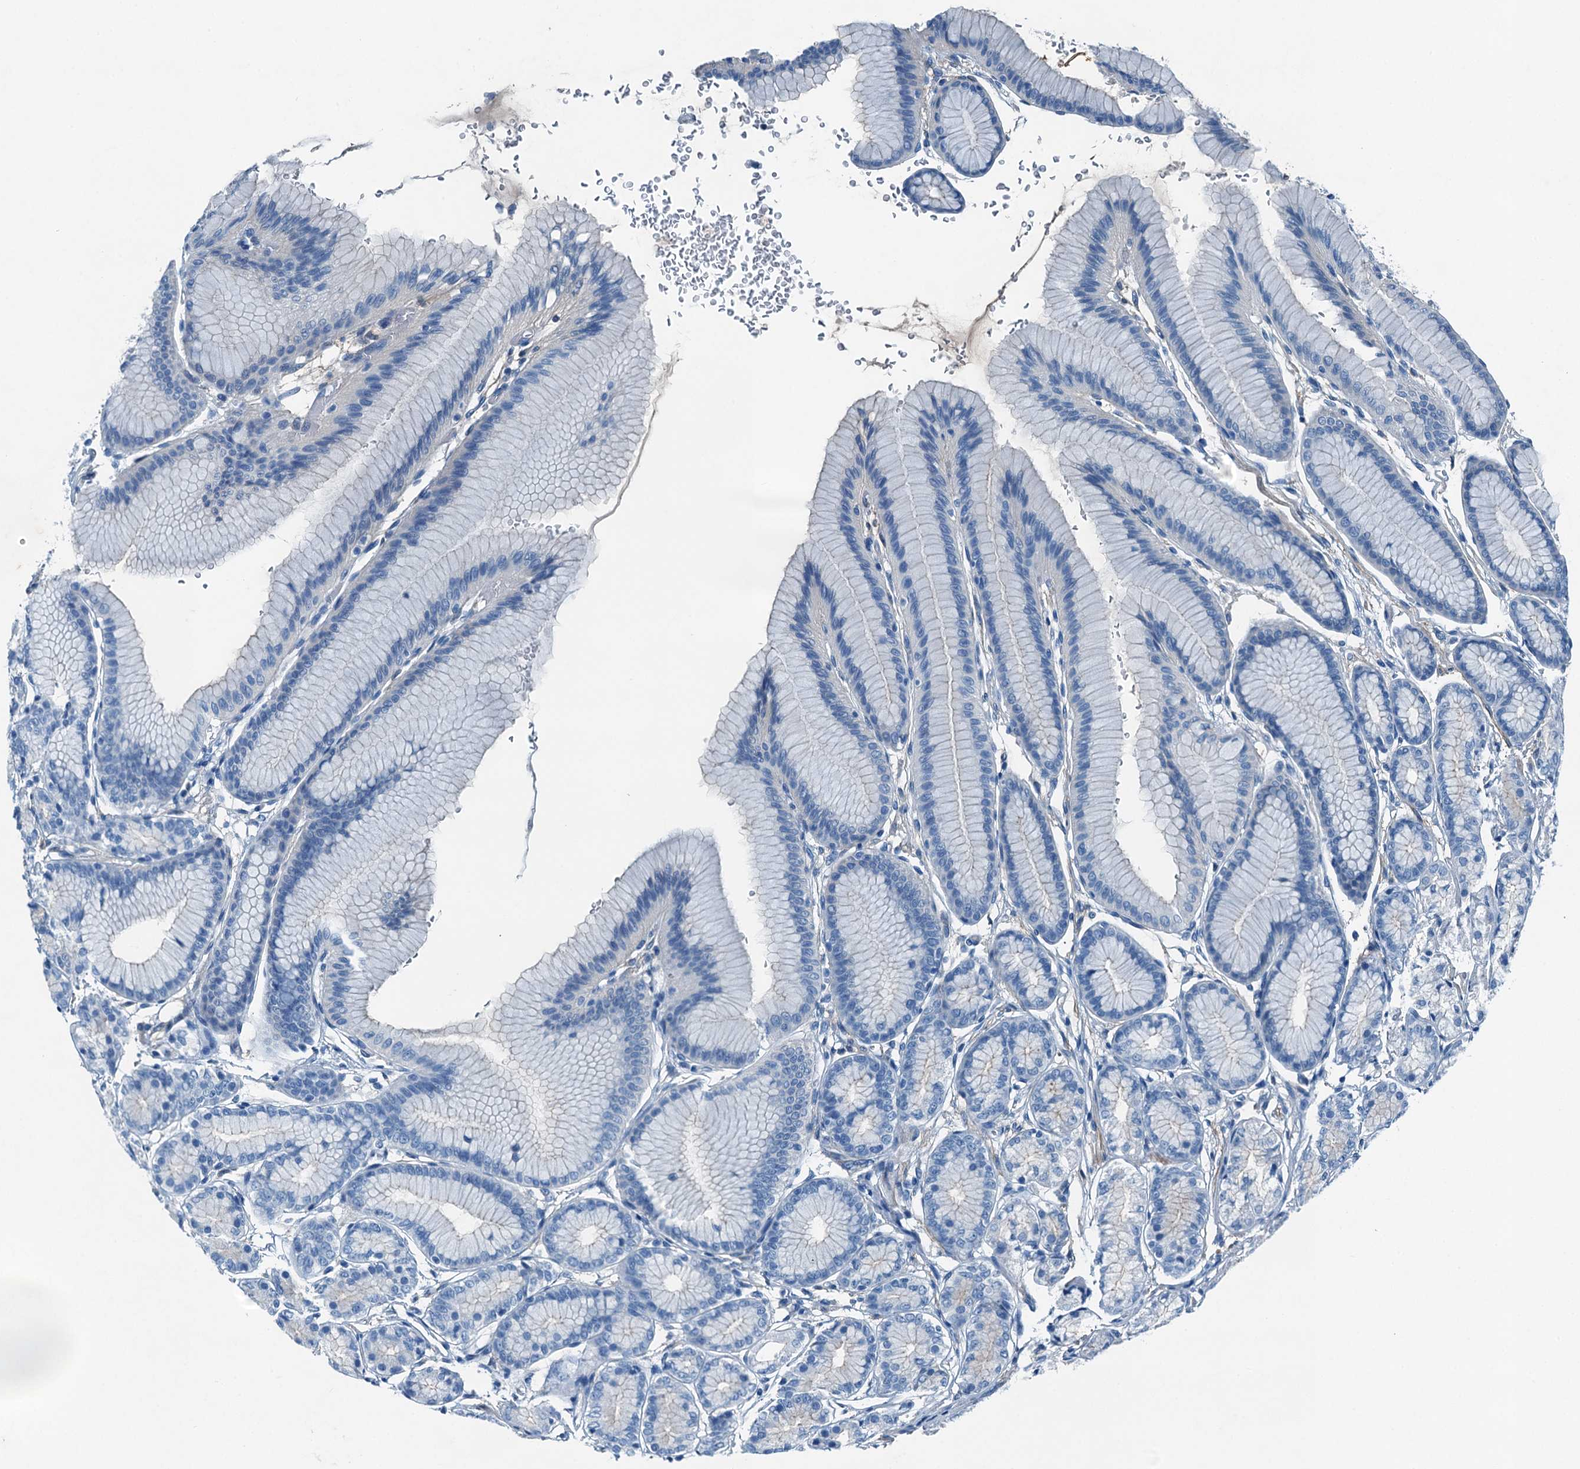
{"staining": {"intensity": "negative", "quantity": "none", "location": "none"}, "tissue": "stomach", "cell_type": "Glandular cells", "image_type": "normal", "snomed": [{"axis": "morphology", "description": "Normal tissue, NOS"}, {"axis": "morphology", "description": "Adenocarcinoma, NOS"}, {"axis": "morphology", "description": "Adenocarcinoma, High grade"}, {"axis": "topography", "description": "Stomach, upper"}, {"axis": "topography", "description": "Stomach"}], "caption": "IHC image of unremarkable human stomach stained for a protein (brown), which exhibits no staining in glandular cells.", "gene": "RAB3IL1", "patient": {"sex": "female", "age": 65}}